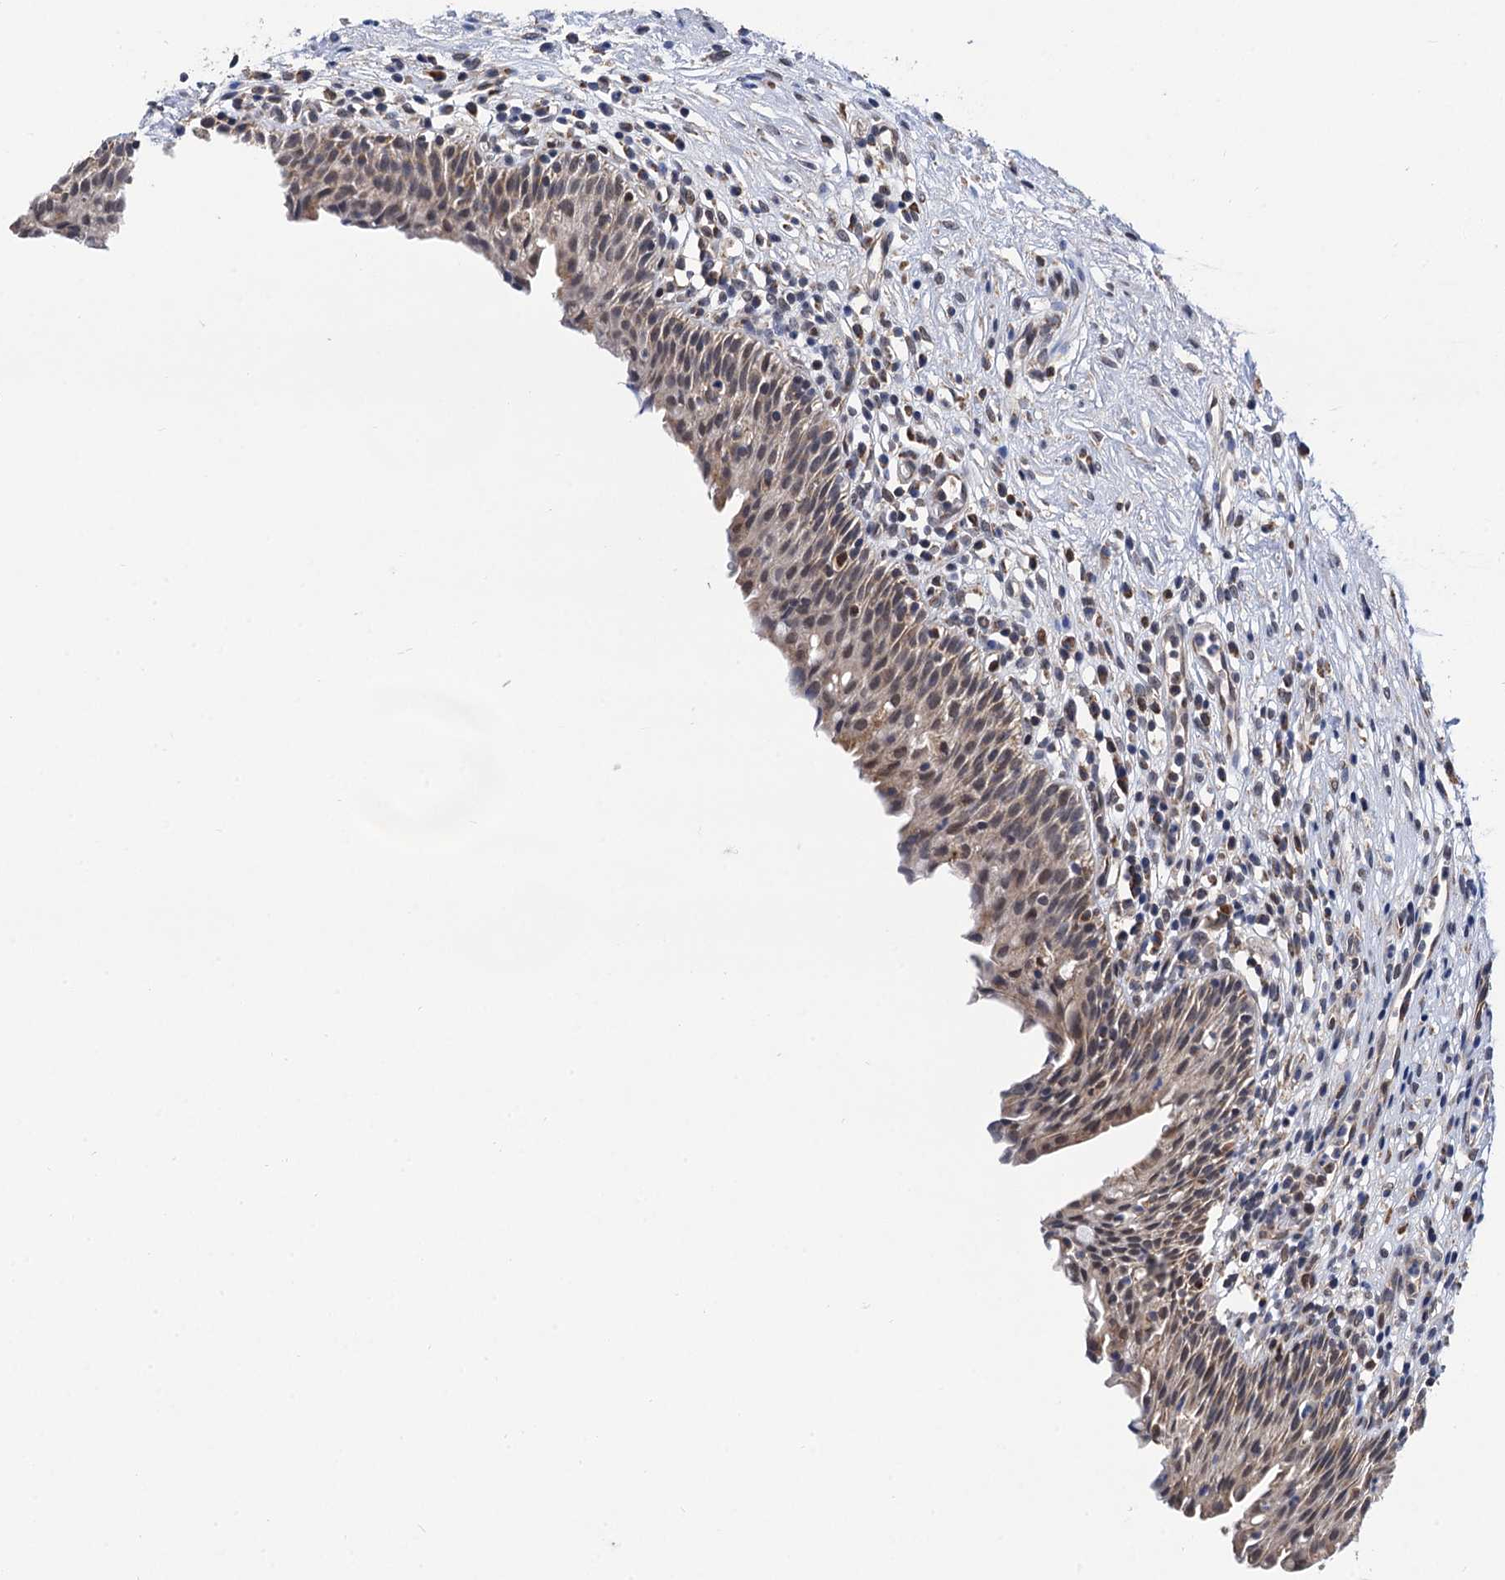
{"staining": {"intensity": "moderate", "quantity": "25%-75%", "location": "cytoplasmic/membranous,nuclear"}, "tissue": "urinary bladder", "cell_type": "Urothelial cells", "image_type": "normal", "snomed": [{"axis": "morphology", "description": "Normal tissue, NOS"}, {"axis": "morphology", "description": "Inflammation, NOS"}, {"axis": "topography", "description": "Urinary bladder"}], "caption": "Human urinary bladder stained for a protein (brown) shows moderate cytoplasmic/membranous,nuclear positive expression in about 25%-75% of urothelial cells.", "gene": "CMPK2", "patient": {"sex": "male", "age": 63}}